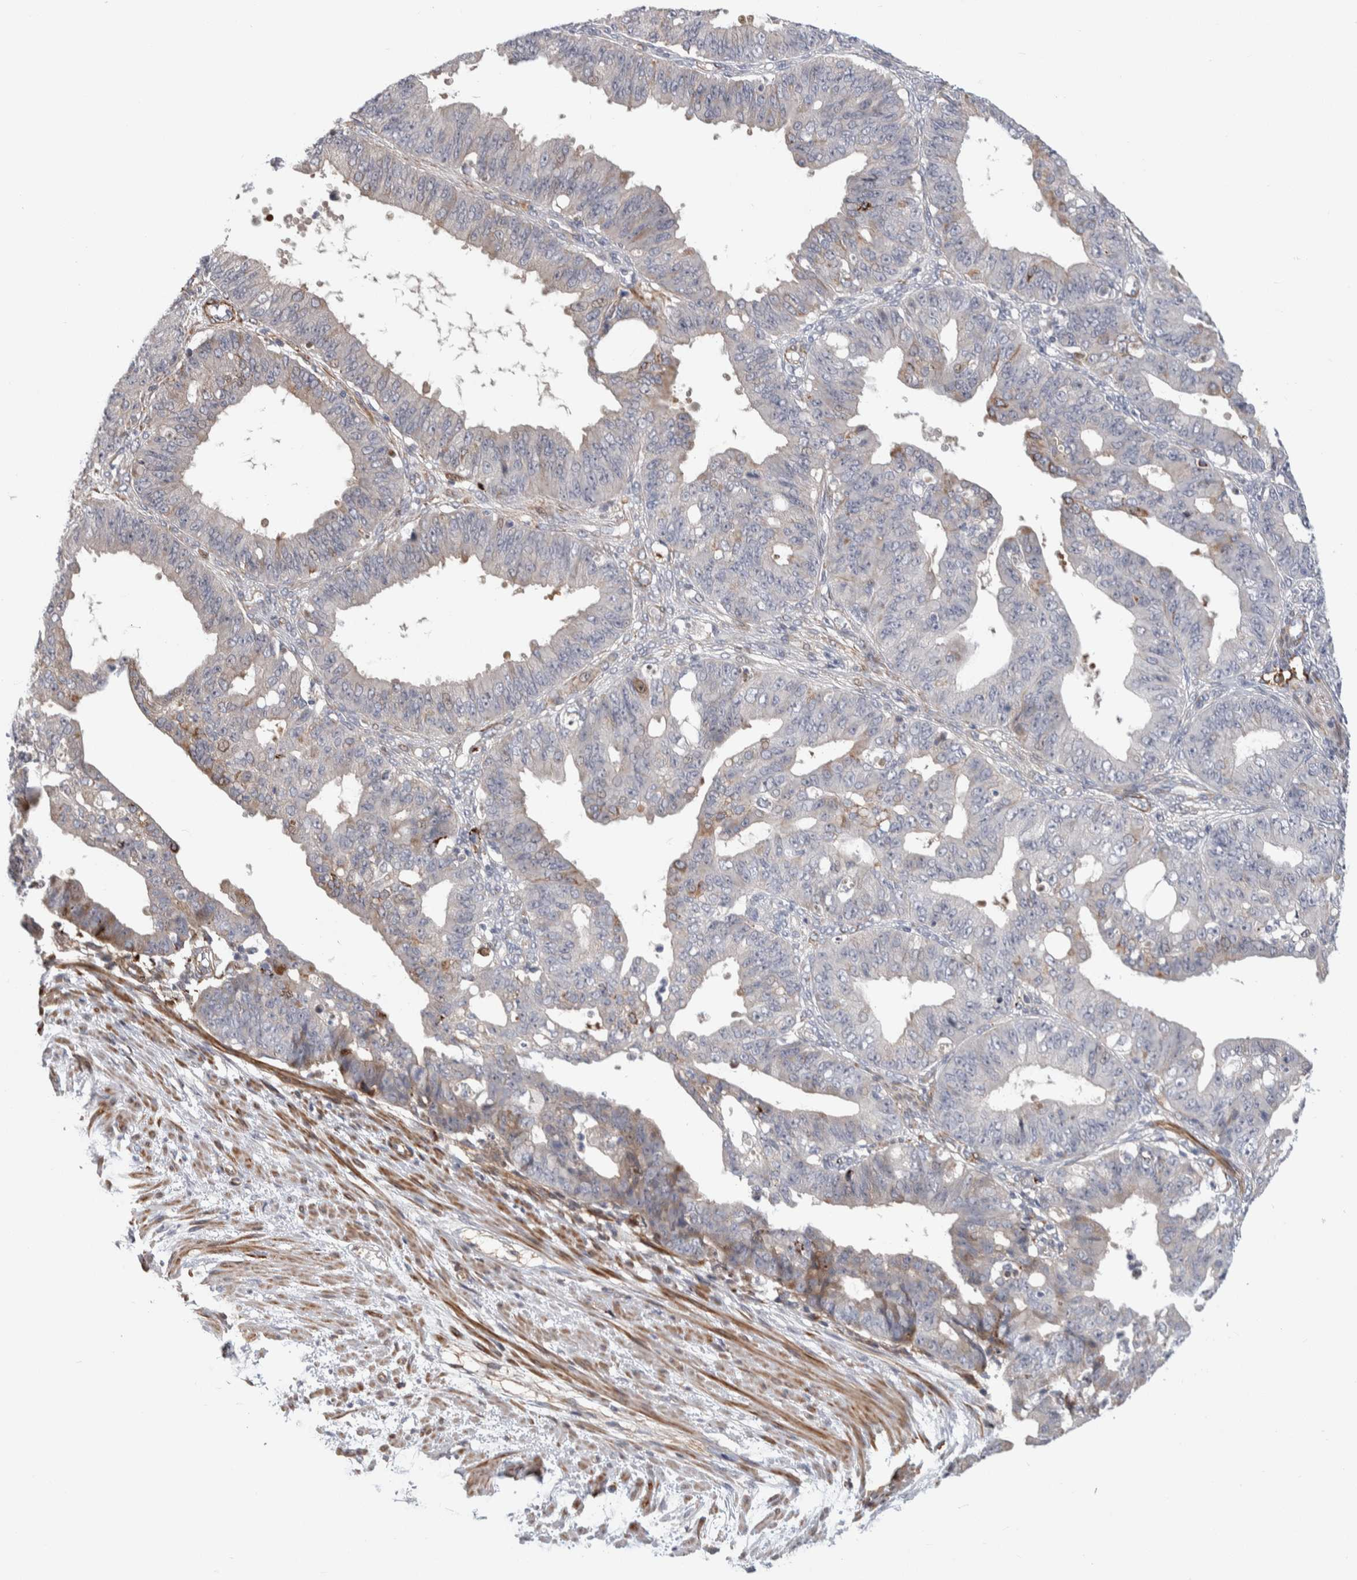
{"staining": {"intensity": "weak", "quantity": "<25%", "location": "cytoplasmic/membranous"}, "tissue": "ovarian cancer", "cell_type": "Tumor cells", "image_type": "cancer", "snomed": [{"axis": "morphology", "description": "Carcinoma, endometroid"}, {"axis": "topography", "description": "Ovary"}], "caption": "High magnification brightfield microscopy of ovarian endometroid carcinoma stained with DAB (3,3'-diaminobenzidine) (brown) and counterstained with hematoxylin (blue): tumor cells show no significant expression.", "gene": "PSMG3", "patient": {"sex": "female", "age": 42}}